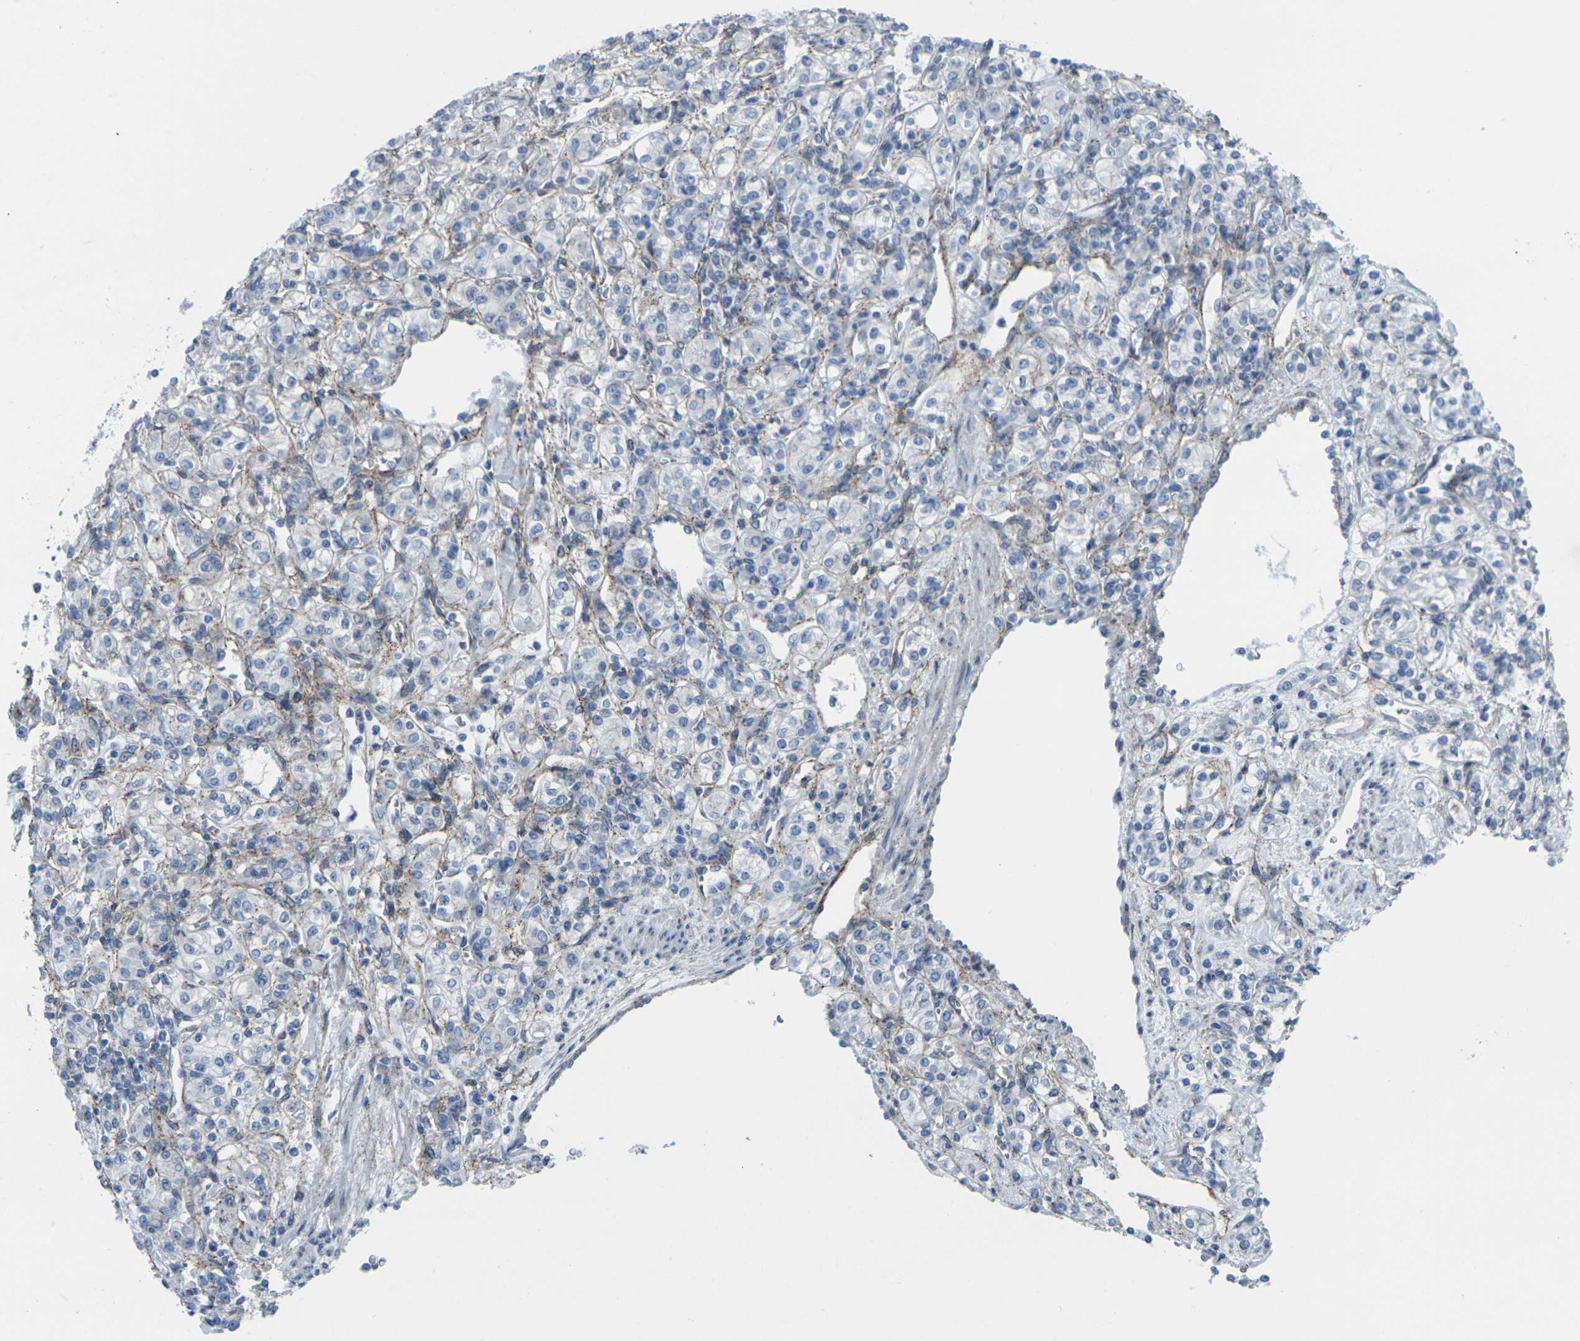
{"staining": {"intensity": "negative", "quantity": "none", "location": "none"}, "tissue": "renal cancer", "cell_type": "Tumor cells", "image_type": "cancer", "snomed": [{"axis": "morphology", "description": "Adenocarcinoma, NOS"}, {"axis": "topography", "description": "Kidney"}], "caption": "Immunohistochemical staining of human renal adenocarcinoma shows no significant staining in tumor cells. Brightfield microscopy of IHC stained with DAB (brown) and hematoxylin (blue), captured at high magnification.", "gene": "CDH11", "patient": {"sex": "male", "age": 77}}